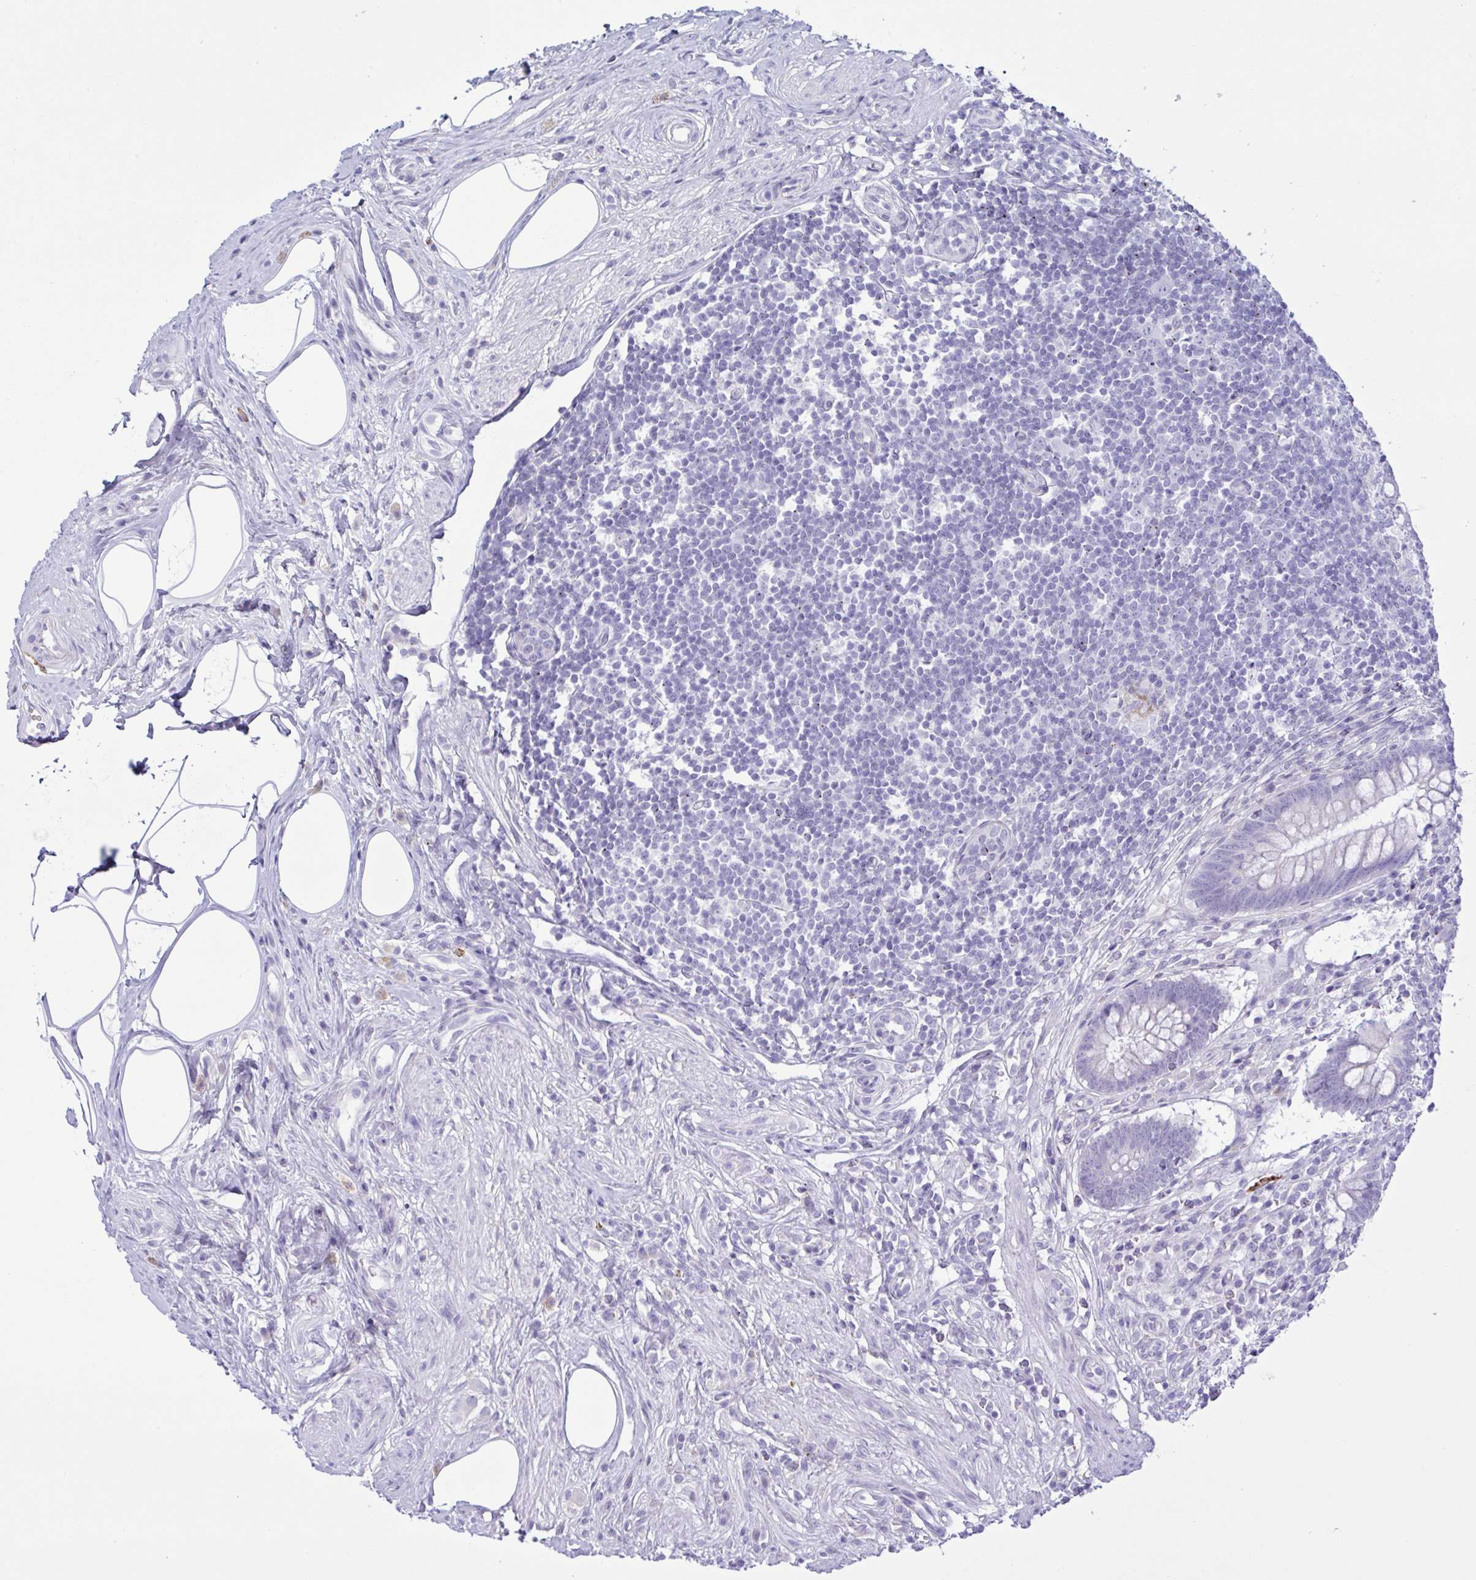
{"staining": {"intensity": "negative", "quantity": "none", "location": "none"}, "tissue": "appendix", "cell_type": "Glandular cells", "image_type": "normal", "snomed": [{"axis": "morphology", "description": "Normal tissue, NOS"}, {"axis": "topography", "description": "Appendix"}], "caption": "The photomicrograph reveals no significant positivity in glandular cells of appendix.", "gene": "SREBF1", "patient": {"sex": "female", "age": 56}}